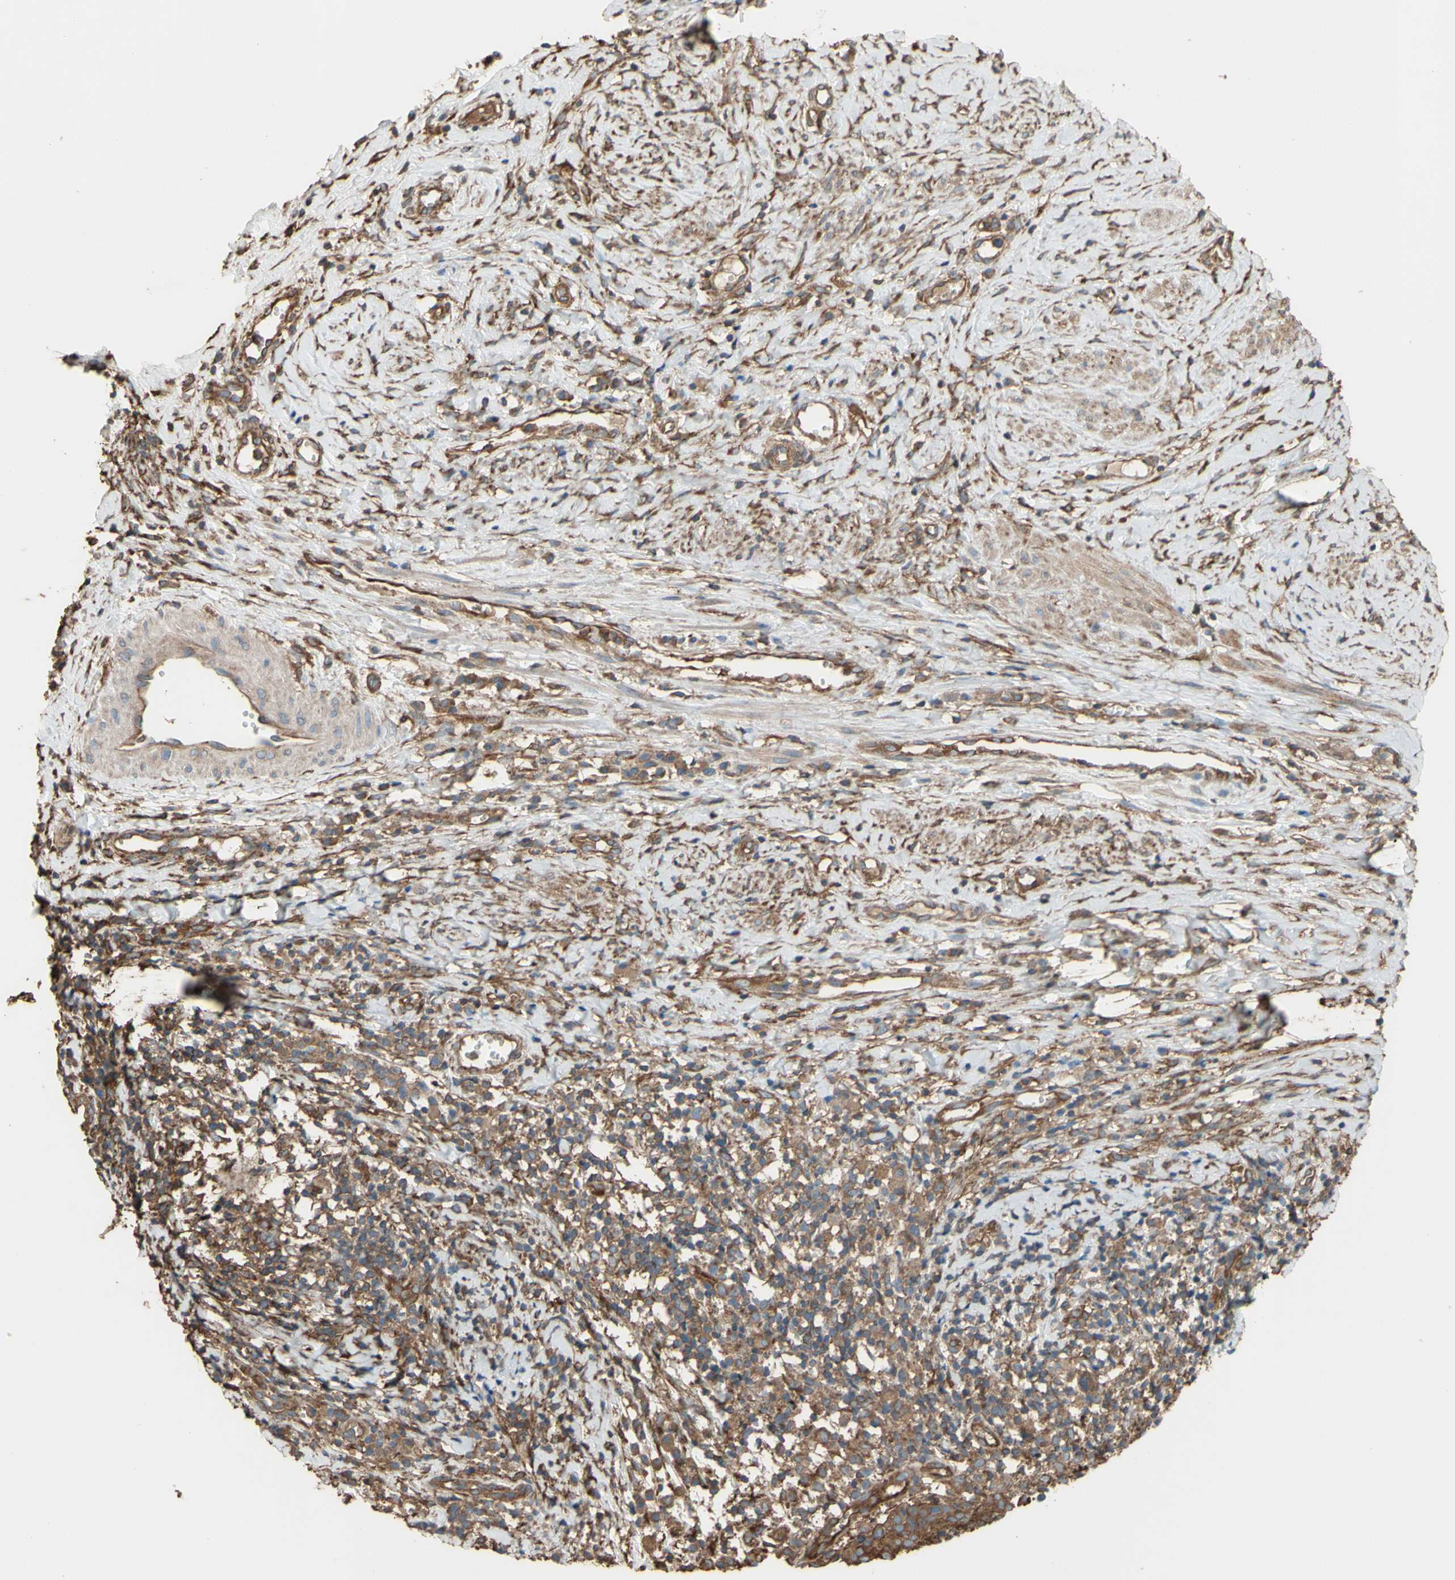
{"staining": {"intensity": "strong", "quantity": ">75%", "location": "cytoplasmic/membranous"}, "tissue": "cervical cancer", "cell_type": "Tumor cells", "image_type": "cancer", "snomed": [{"axis": "morphology", "description": "Squamous cell carcinoma, NOS"}, {"axis": "topography", "description": "Cervix"}], "caption": "IHC staining of cervical cancer (squamous cell carcinoma), which displays high levels of strong cytoplasmic/membranous staining in about >75% of tumor cells indicating strong cytoplasmic/membranous protein staining. The staining was performed using DAB (brown) for protein detection and nuclei were counterstained in hematoxylin (blue).", "gene": "CTTN", "patient": {"sex": "female", "age": 40}}